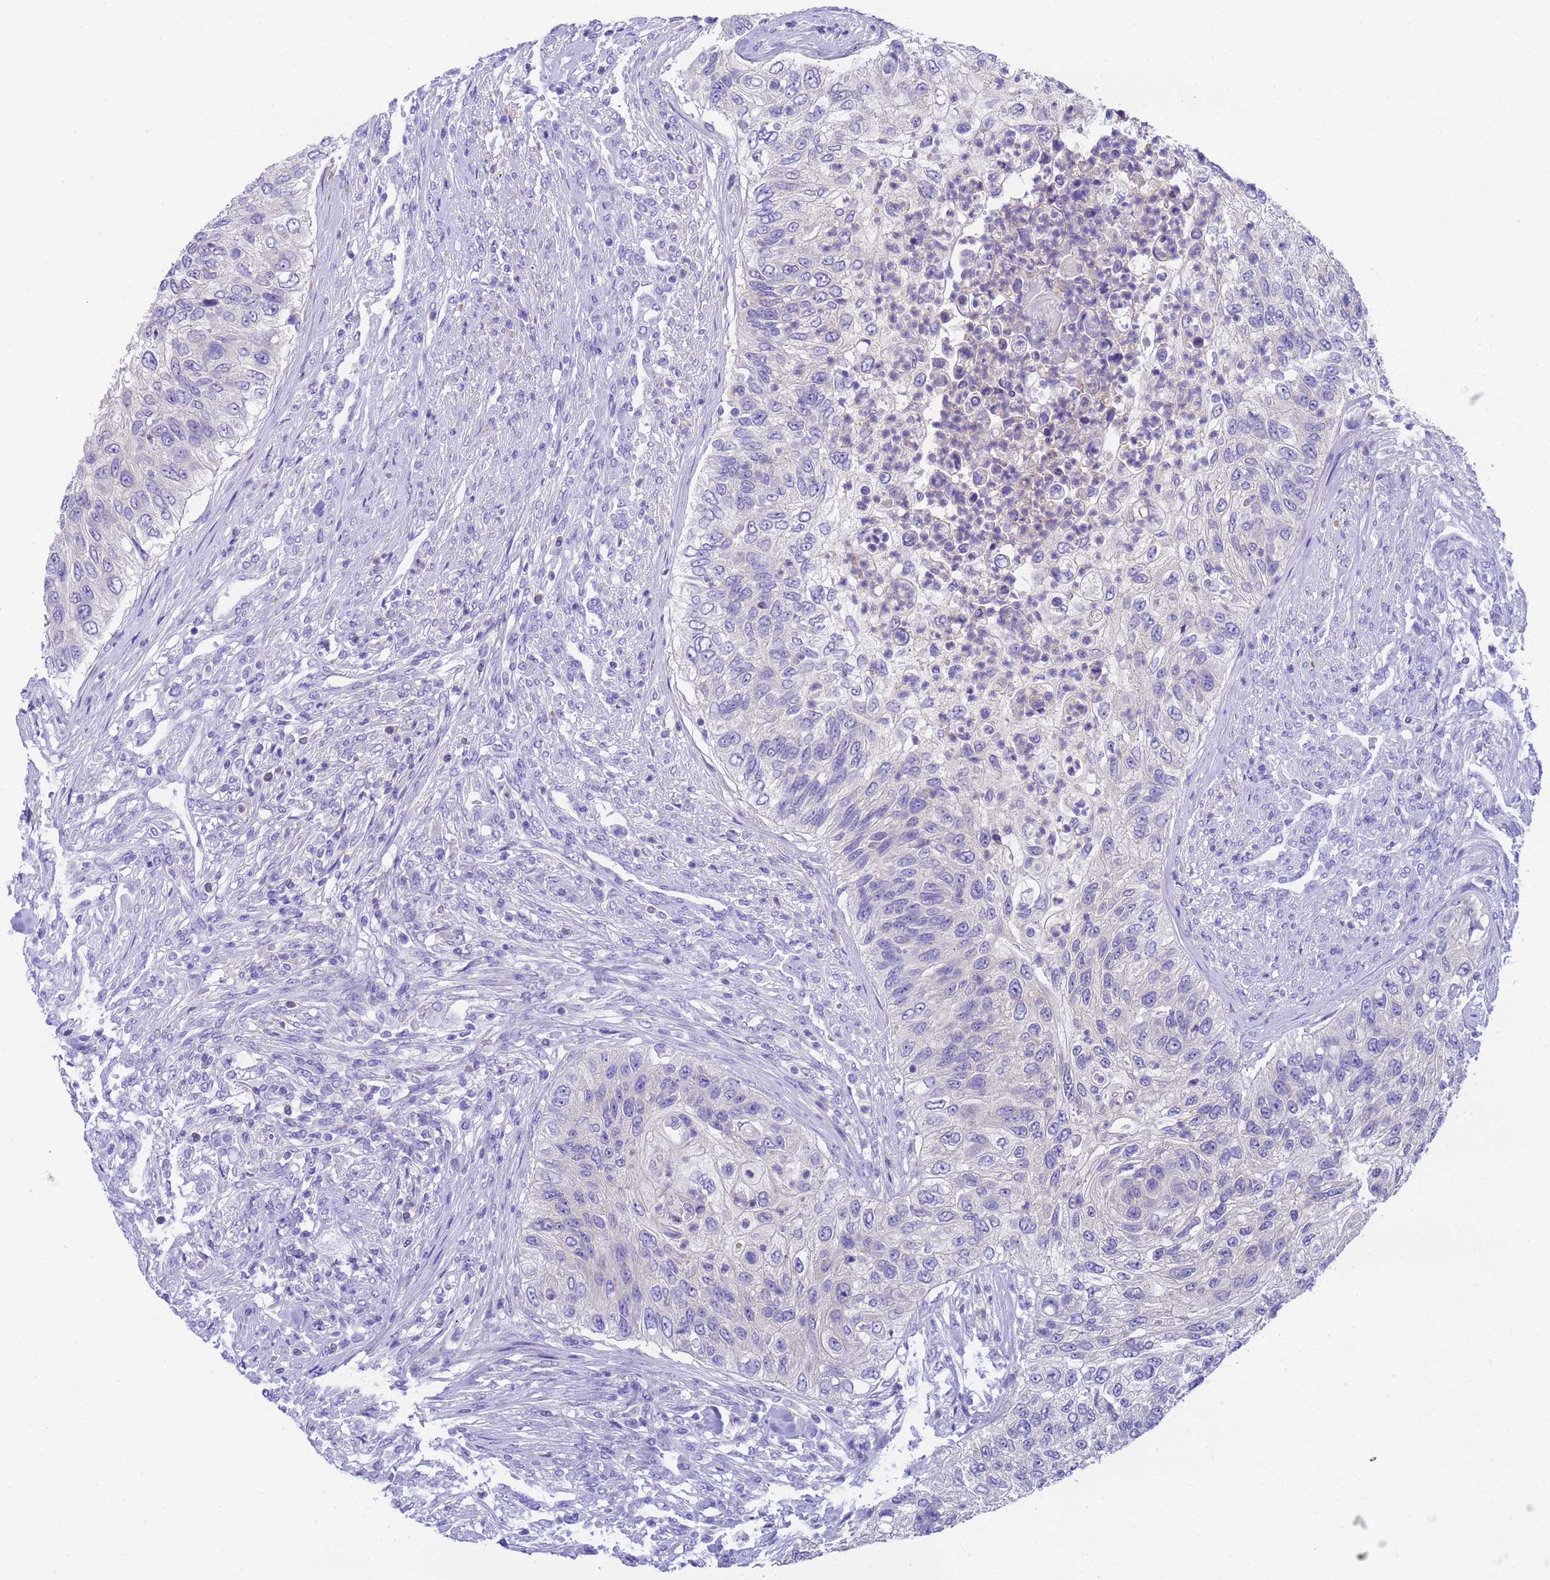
{"staining": {"intensity": "negative", "quantity": "none", "location": "none"}, "tissue": "urothelial cancer", "cell_type": "Tumor cells", "image_type": "cancer", "snomed": [{"axis": "morphology", "description": "Urothelial carcinoma, High grade"}, {"axis": "topography", "description": "Urinary bladder"}], "caption": "The micrograph exhibits no staining of tumor cells in high-grade urothelial carcinoma.", "gene": "USP38", "patient": {"sex": "female", "age": 60}}